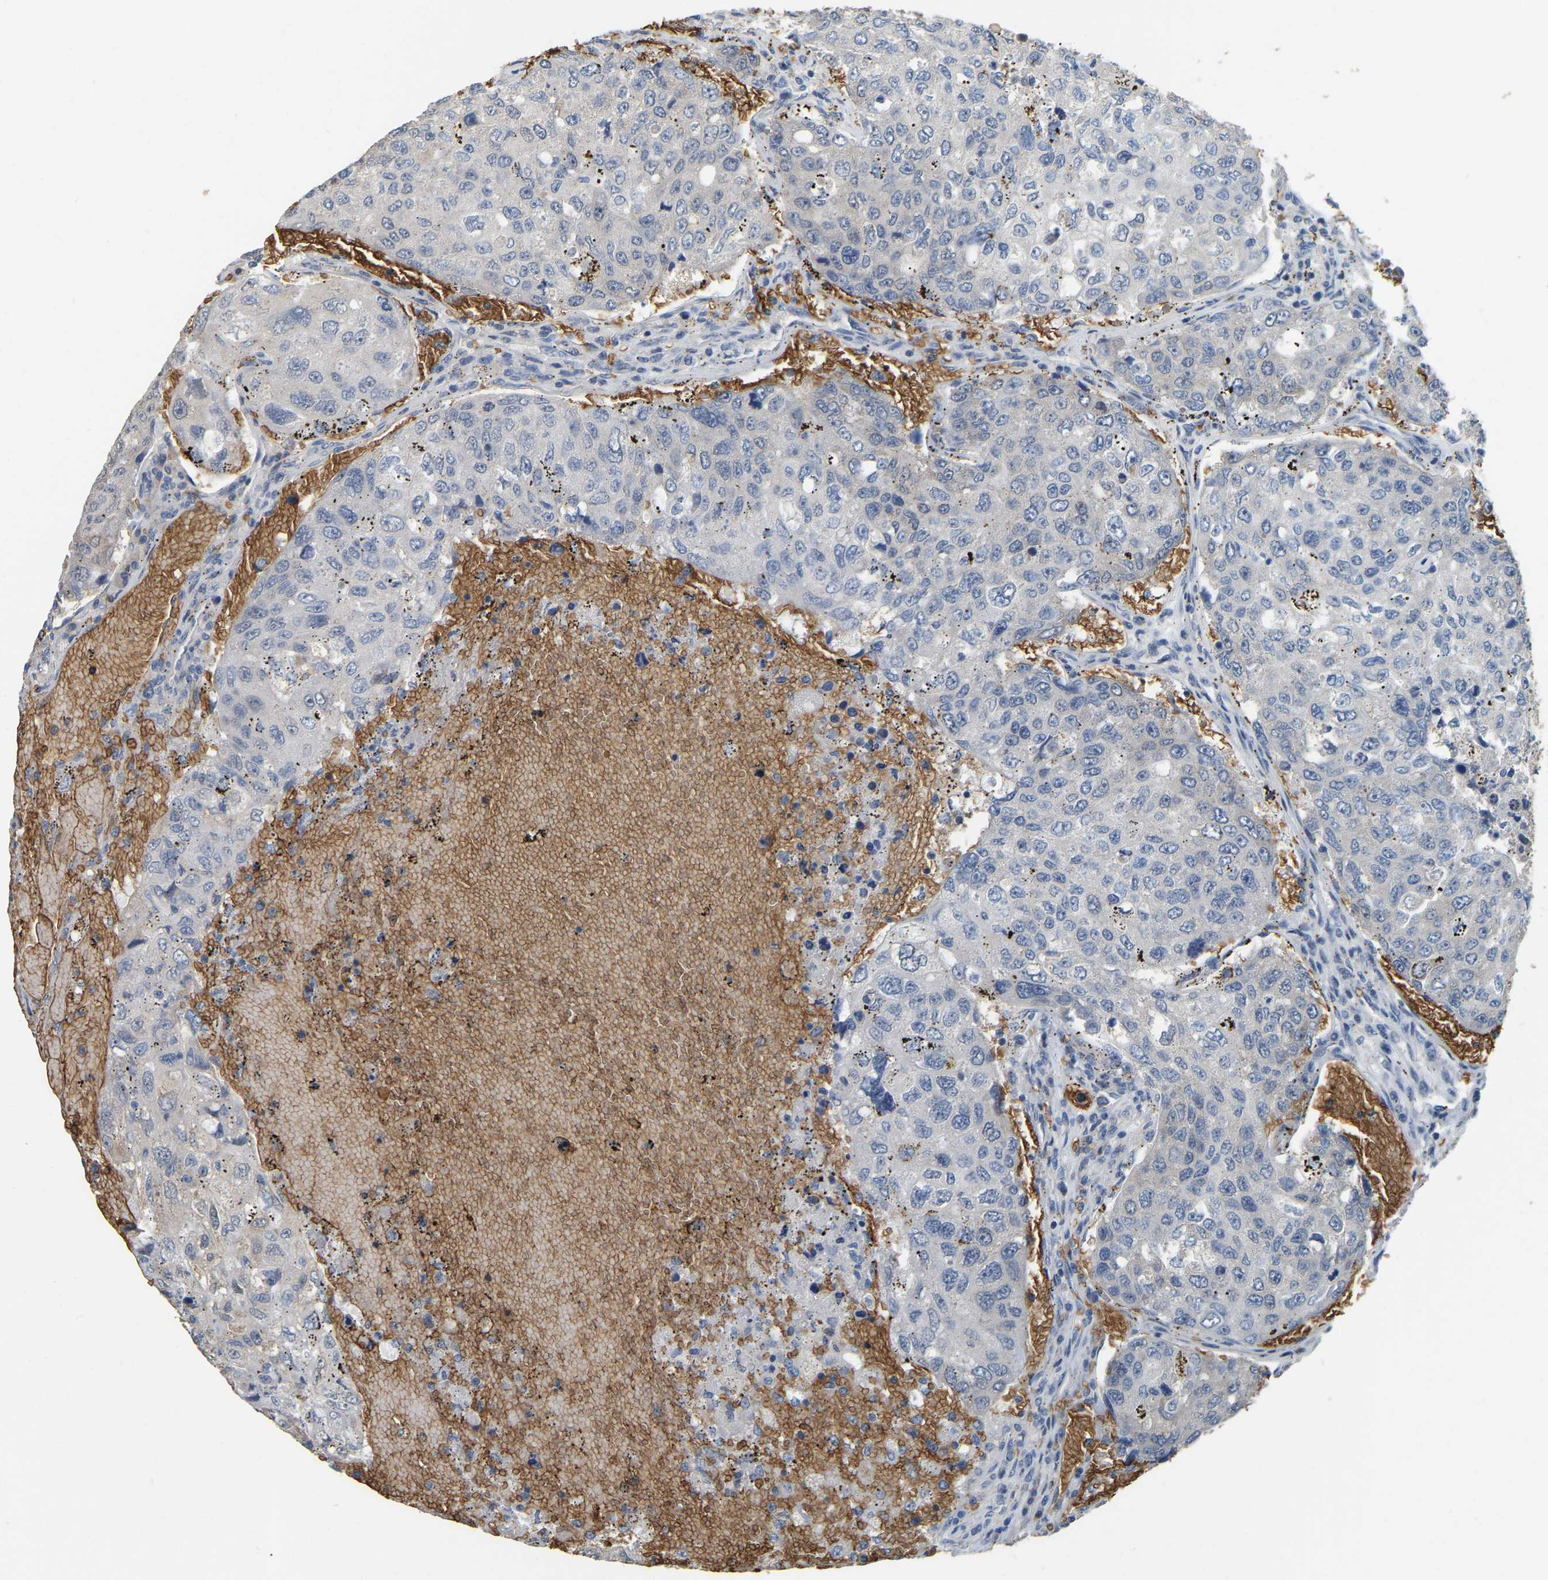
{"staining": {"intensity": "weak", "quantity": "25%-75%", "location": "cytoplasmic/membranous"}, "tissue": "urothelial cancer", "cell_type": "Tumor cells", "image_type": "cancer", "snomed": [{"axis": "morphology", "description": "Urothelial carcinoma, High grade"}, {"axis": "topography", "description": "Lymph node"}, {"axis": "topography", "description": "Urinary bladder"}], "caption": "Tumor cells show weak cytoplasmic/membranous staining in approximately 25%-75% of cells in urothelial carcinoma (high-grade).", "gene": "CFAP298", "patient": {"sex": "male", "age": 51}}